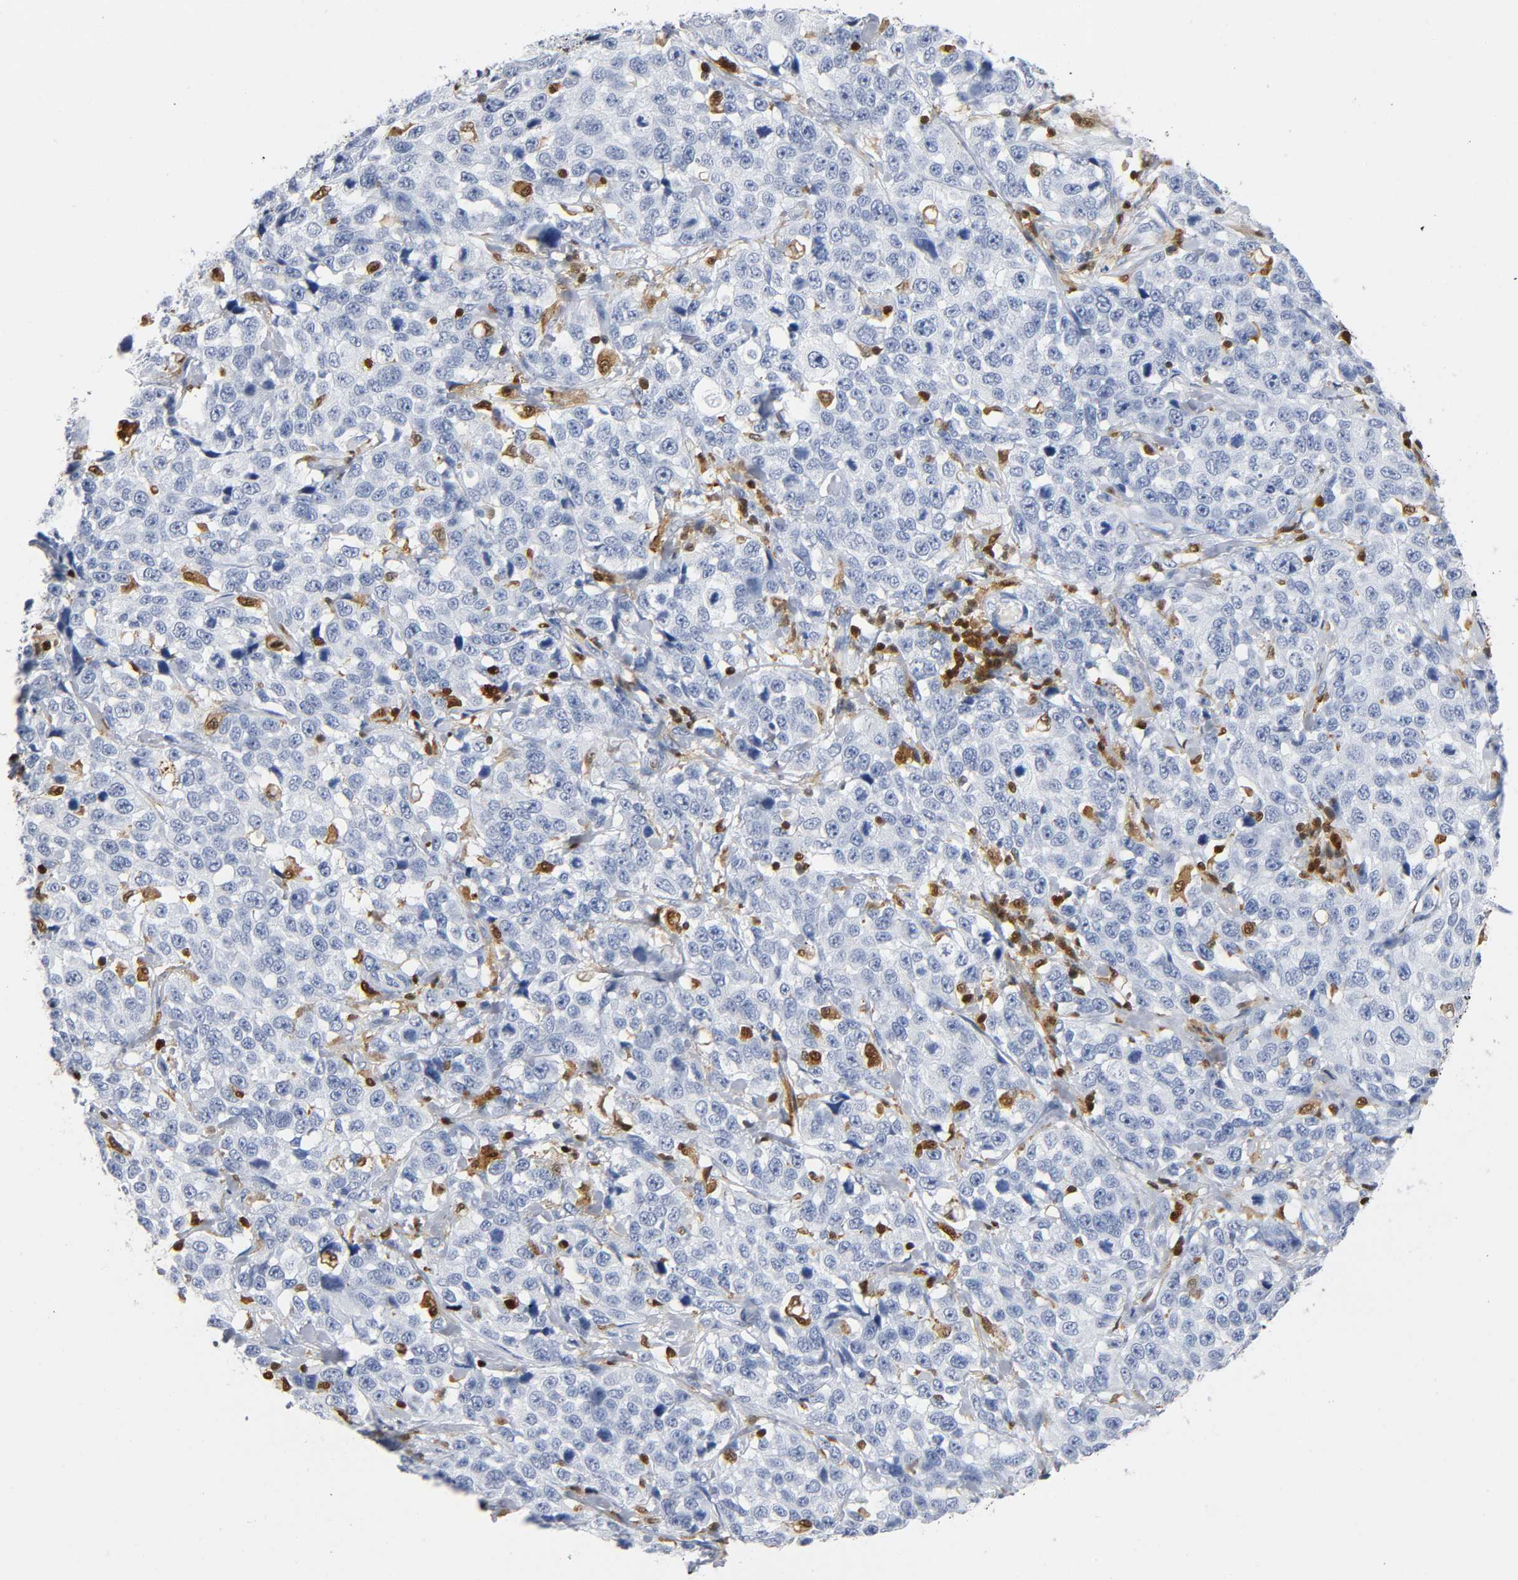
{"staining": {"intensity": "negative", "quantity": "none", "location": "none"}, "tissue": "stomach cancer", "cell_type": "Tumor cells", "image_type": "cancer", "snomed": [{"axis": "morphology", "description": "Adenocarcinoma, NOS"}, {"axis": "topography", "description": "Stomach"}], "caption": "IHC image of human stomach adenocarcinoma stained for a protein (brown), which reveals no expression in tumor cells.", "gene": "DOK2", "patient": {"sex": "male", "age": 48}}